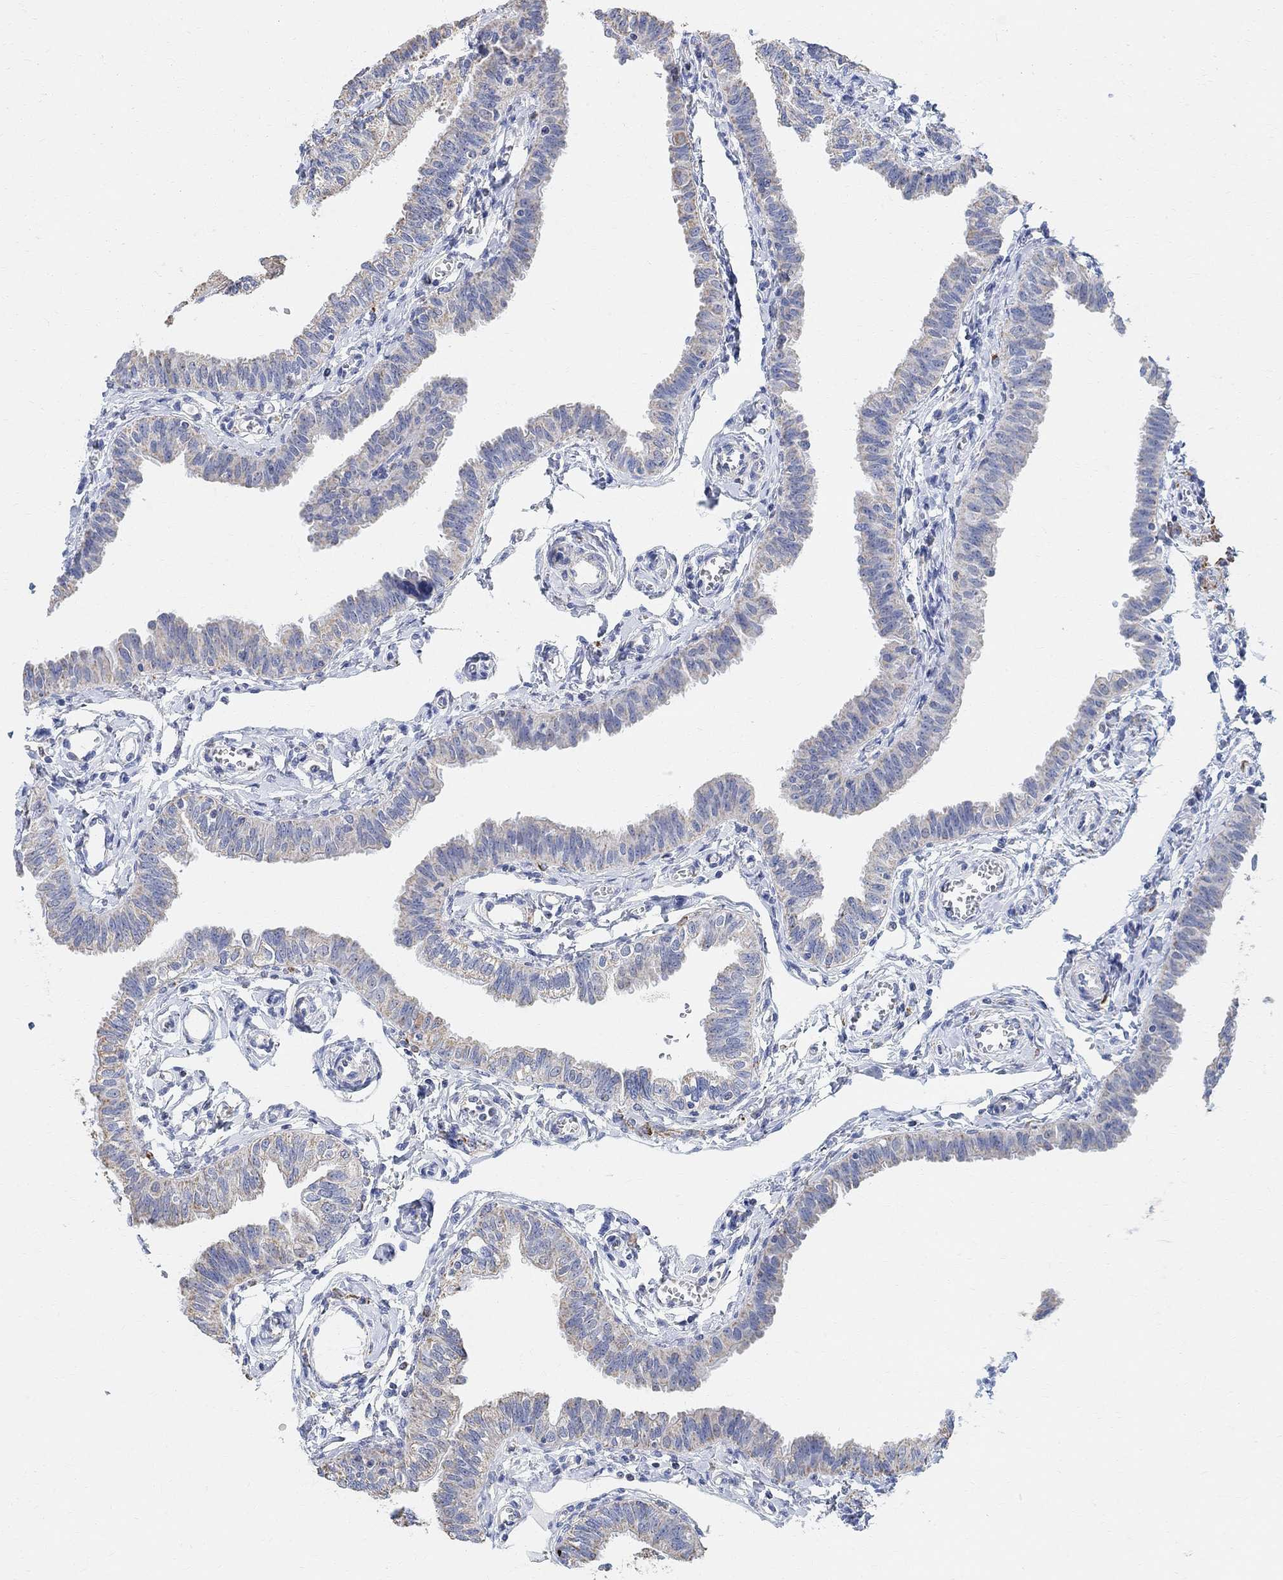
{"staining": {"intensity": "negative", "quantity": "none", "location": "none"}, "tissue": "fallopian tube", "cell_type": "Glandular cells", "image_type": "normal", "snomed": [{"axis": "morphology", "description": "Normal tissue, NOS"}, {"axis": "topography", "description": "Fallopian tube"}], "caption": "This is a histopathology image of immunohistochemistry (IHC) staining of unremarkable fallopian tube, which shows no staining in glandular cells.", "gene": "SYT12", "patient": {"sex": "female", "age": 54}}